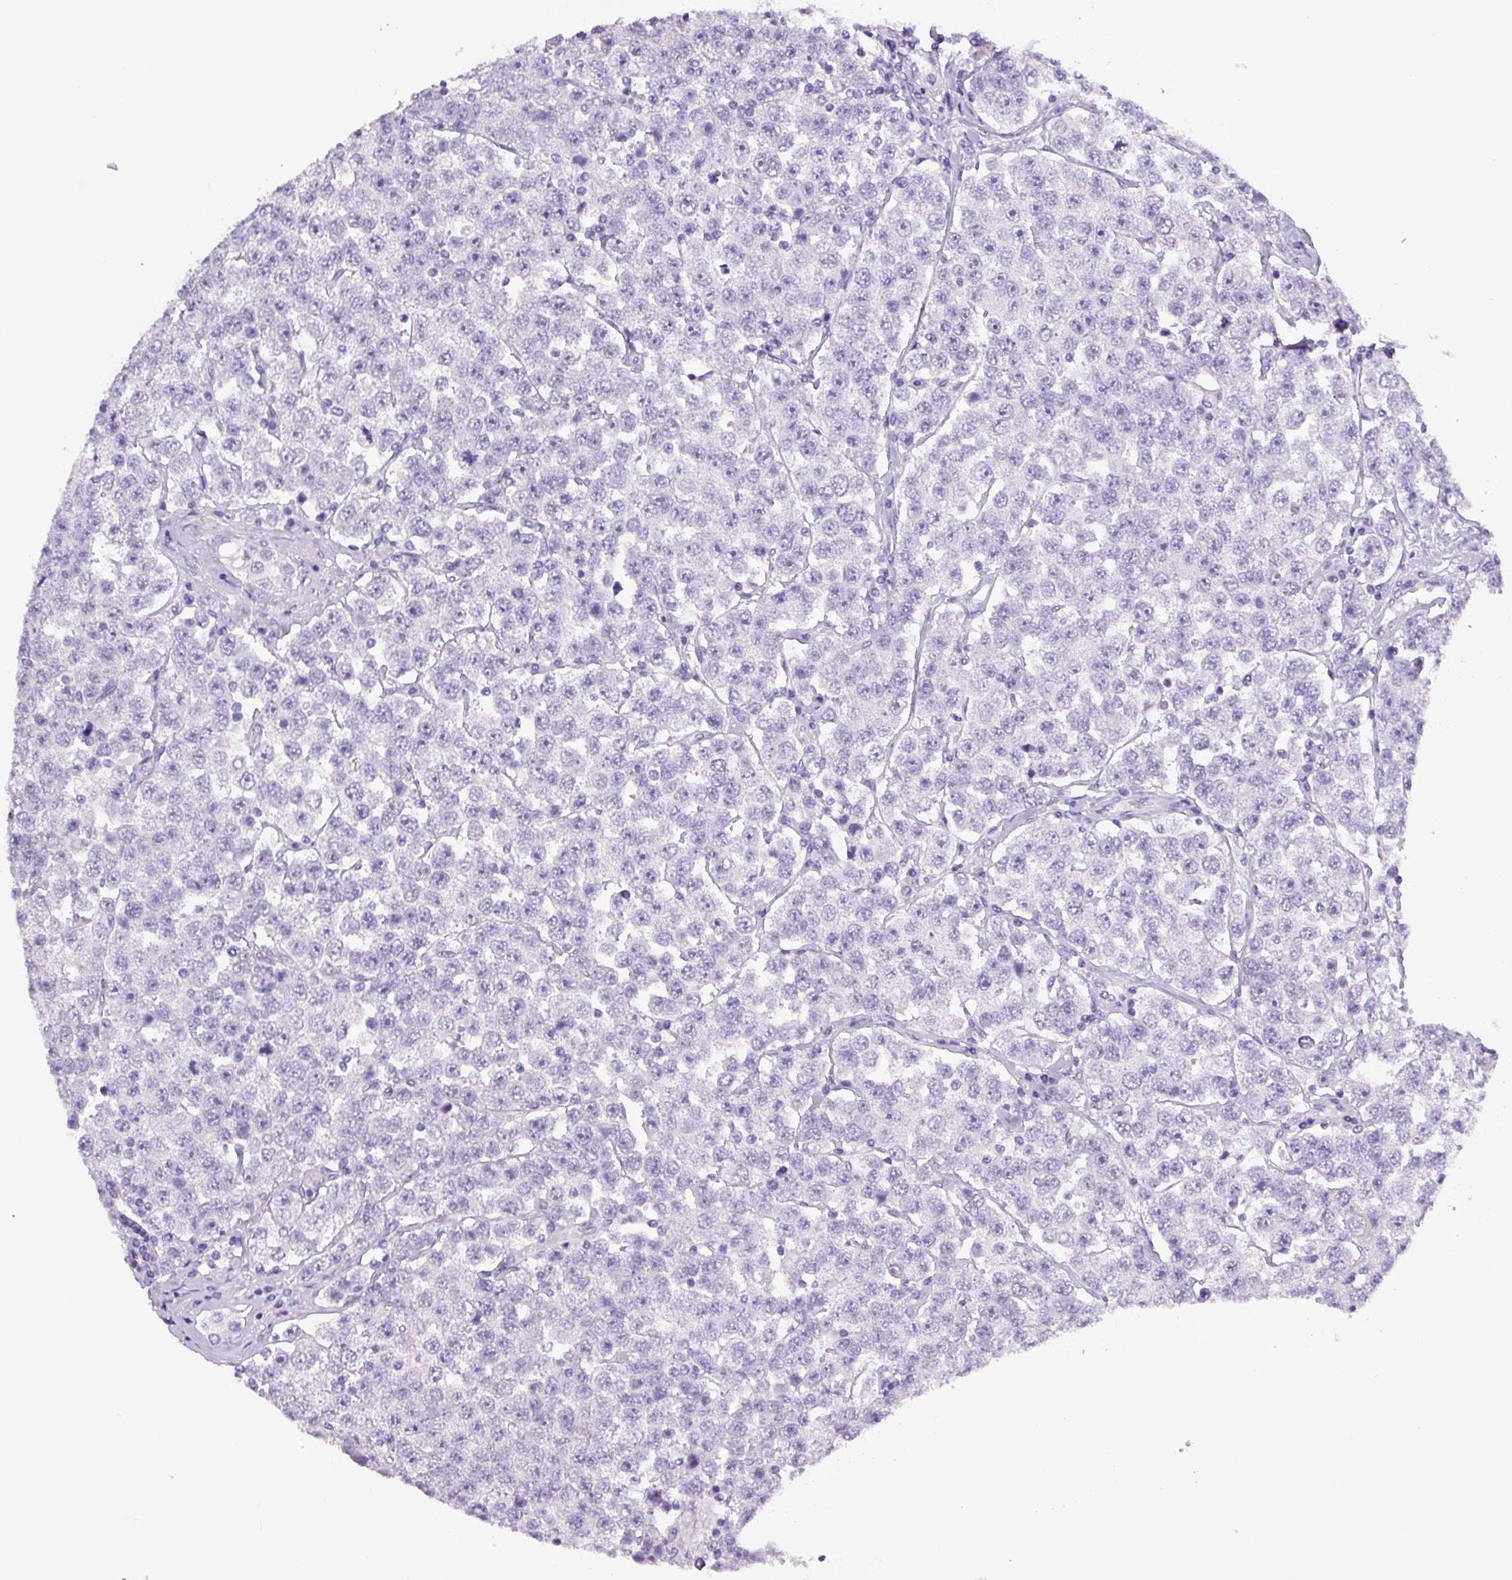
{"staining": {"intensity": "negative", "quantity": "none", "location": "none"}, "tissue": "testis cancer", "cell_type": "Tumor cells", "image_type": "cancer", "snomed": [{"axis": "morphology", "description": "Seminoma, NOS"}, {"axis": "topography", "description": "Testis"}], "caption": "Tumor cells are negative for brown protein staining in testis seminoma.", "gene": "CHGA", "patient": {"sex": "male", "age": 28}}